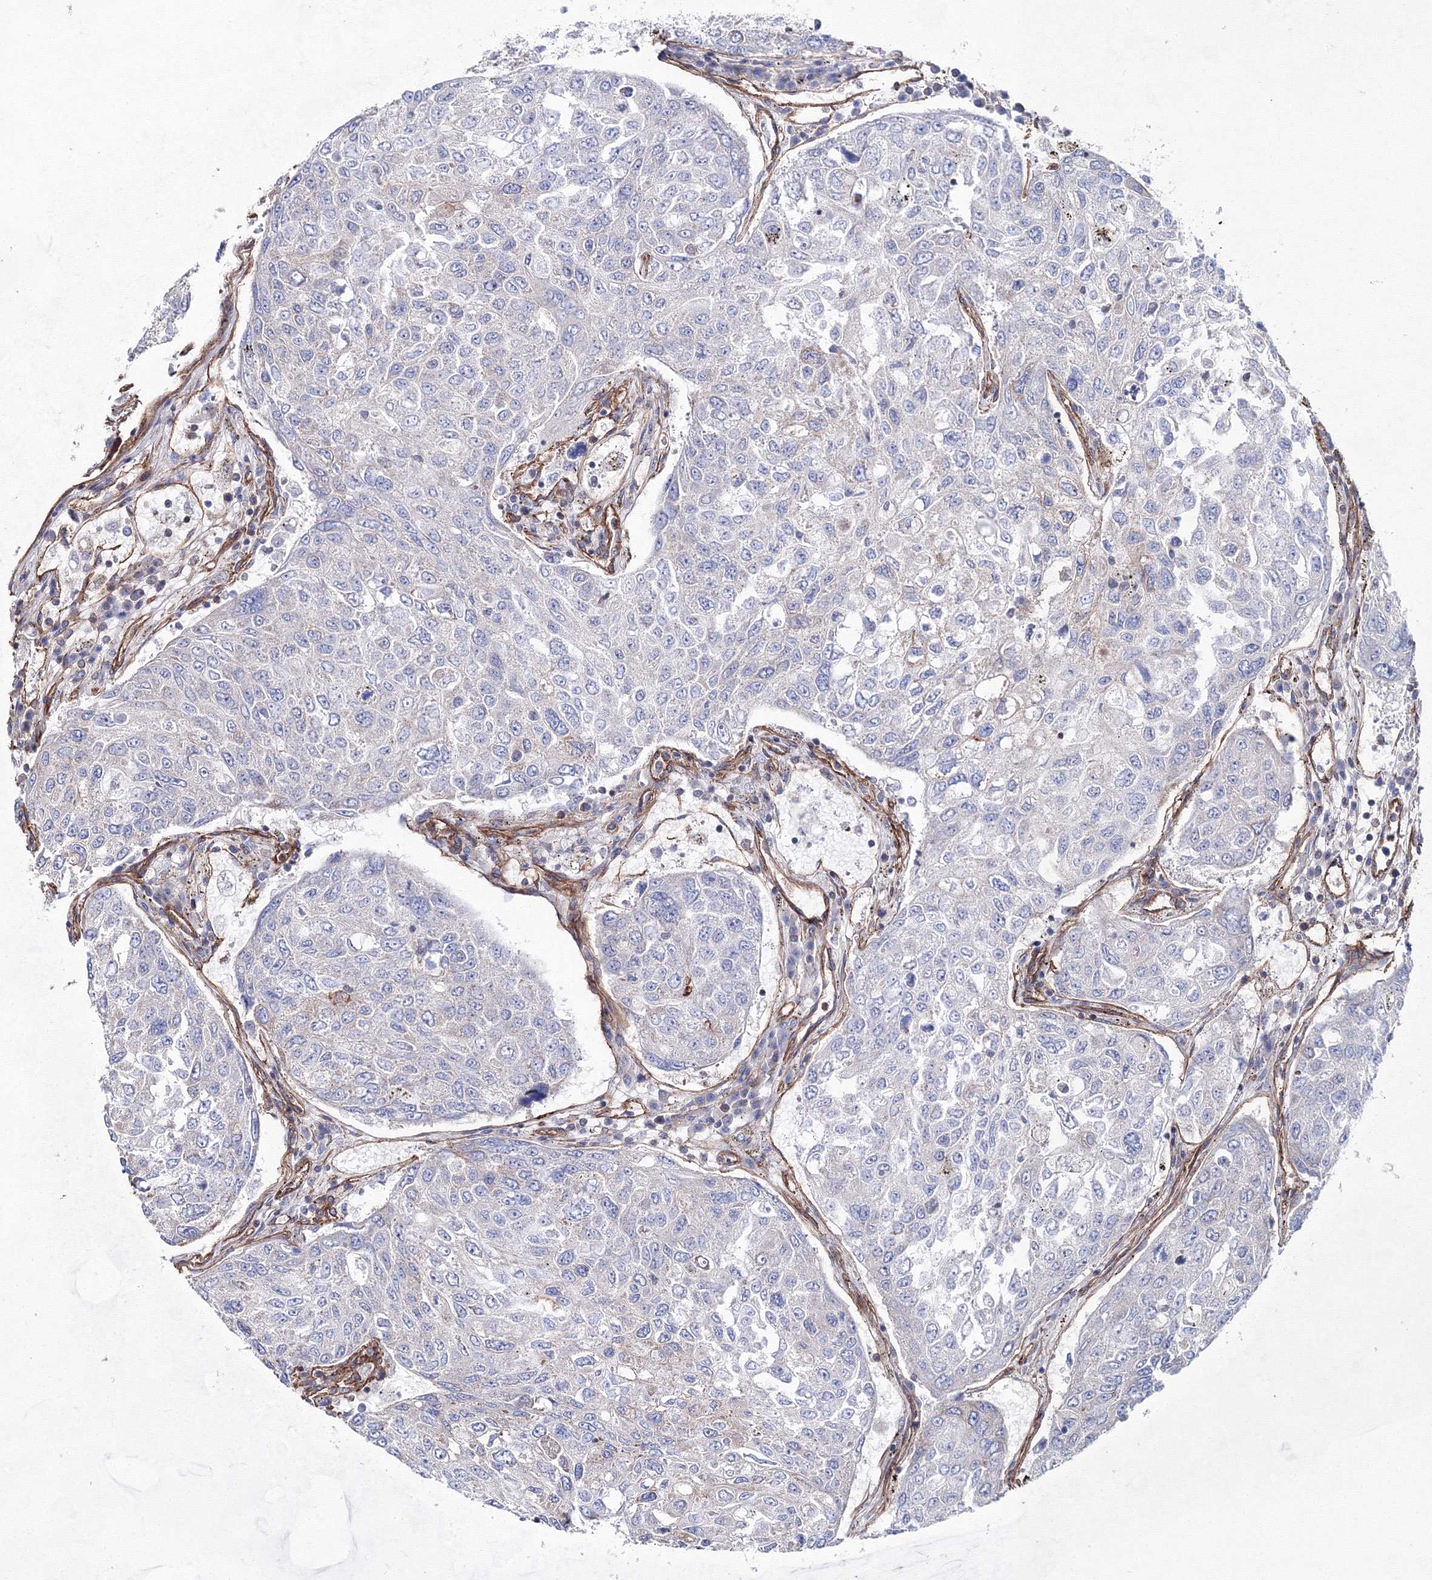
{"staining": {"intensity": "negative", "quantity": "none", "location": "none"}, "tissue": "urothelial cancer", "cell_type": "Tumor cells", "image_type": "cancer", "snomed": [{"axis": "morphology", "description": "Urothelial carcinoma, High grade"}, {"axis": "topography", "description": "Lymph node"}, {"axis": "topography", "description": "Urinary bladder"}], "caption": "Immunohistochemistry image of urothelial cancer stained for a protein (brown), which reveals no expression in tumor cells. Nuclei are stained in blue.", "gene": "ANKRD37", "patient": {"sex": "male", "age": 51}}